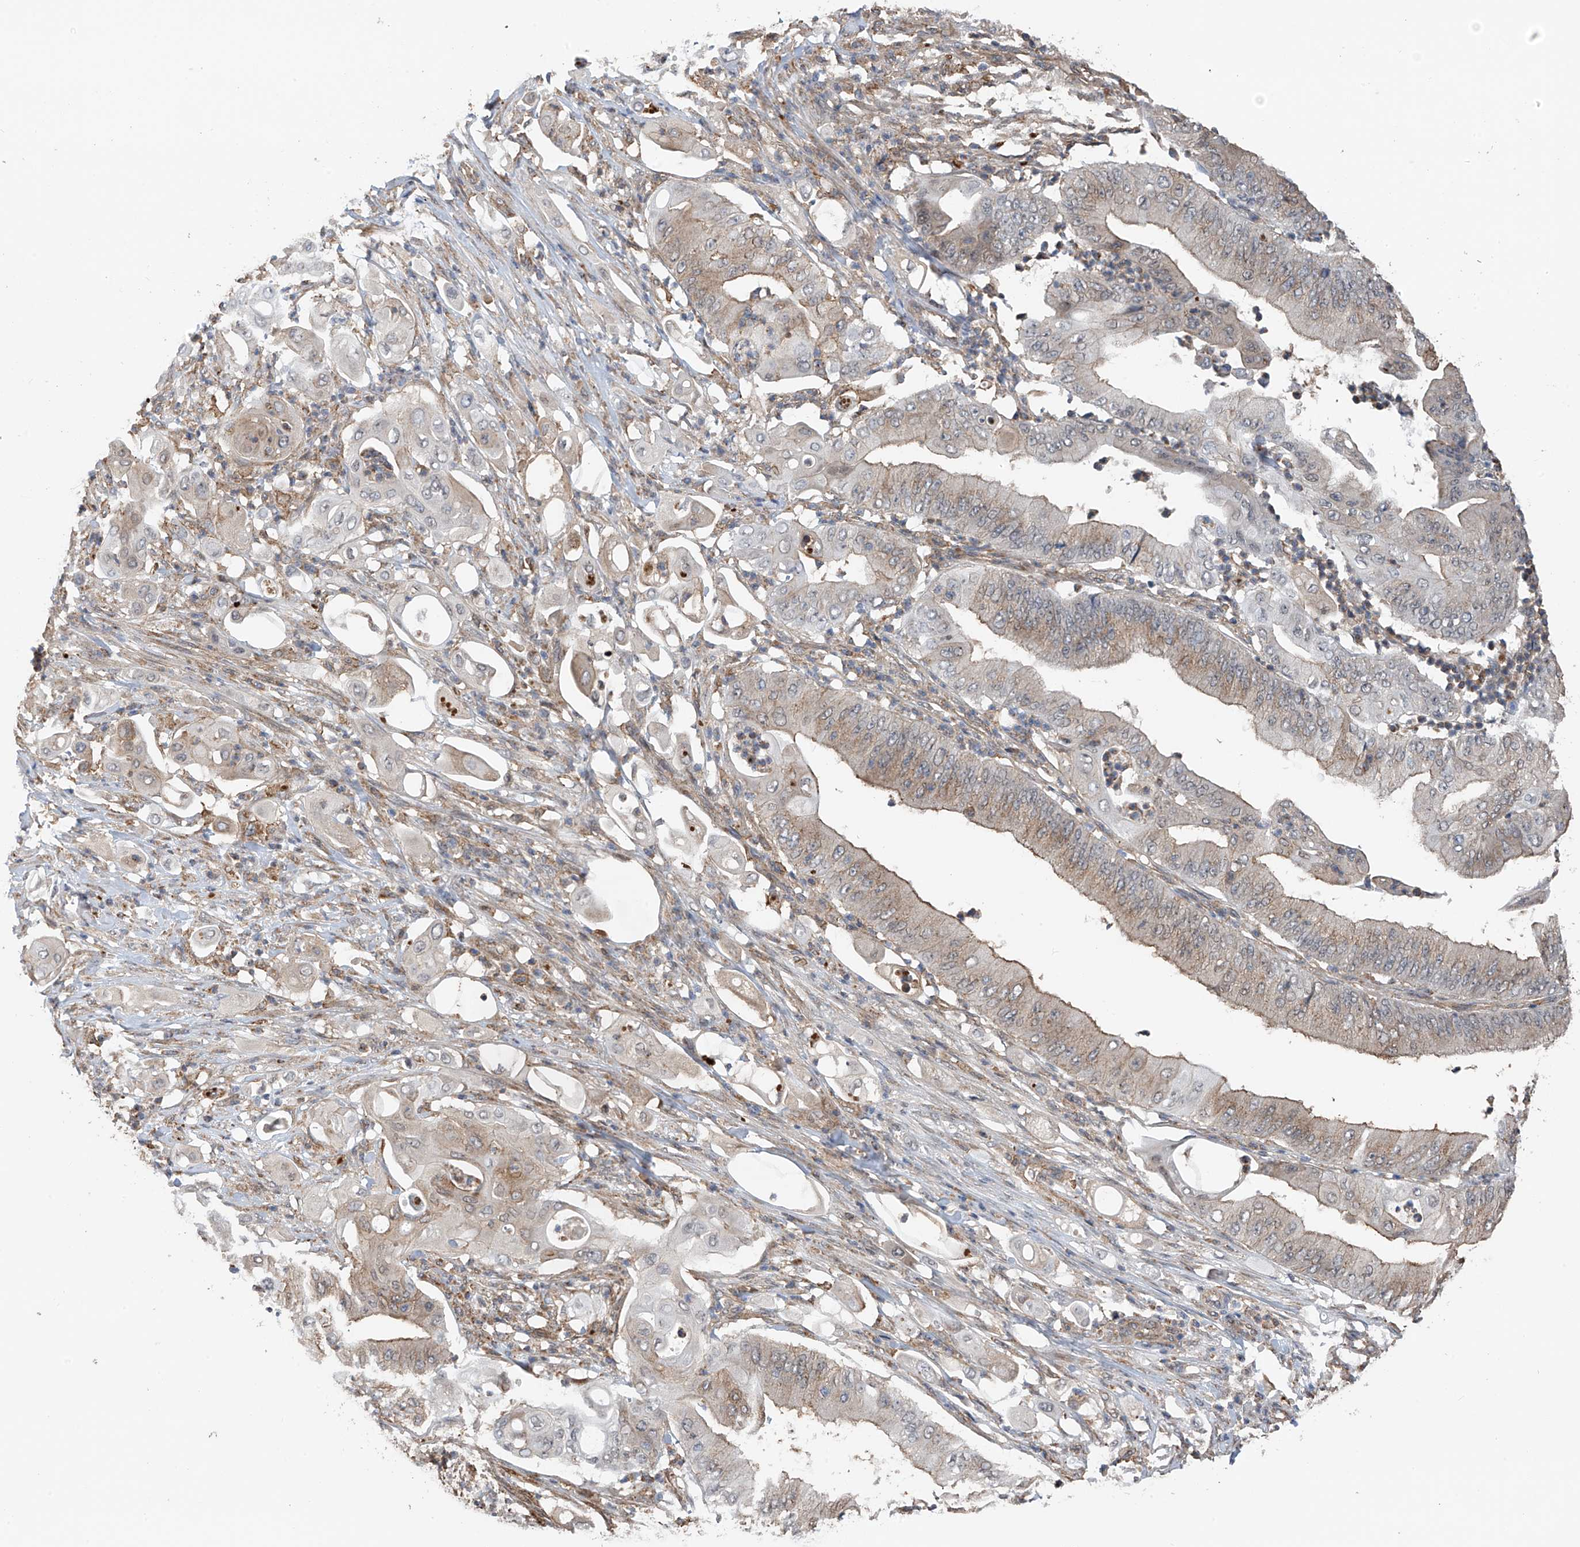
{"staining": {"intensity": "weak", "quantity": ">75%", "location": "cytoplasmic/membranous"}, "tissue": "pancreatic cancer", "cell_type": "Tumor cells", "image_type": "cancer", "snomed": [{"axis": "morphology", "description": "Adenocarcinoma, NOS"}, {"axis": "topography", "description": "Pancreas"}], "caption": "A brown stain shows weak cytoplasmic/membranous positivity of a protein in pancreatic cancer (adenocarcinoma) tumor cells.", "gene": "ZNF189", "patient": {"sex": "female", "age": 77}}